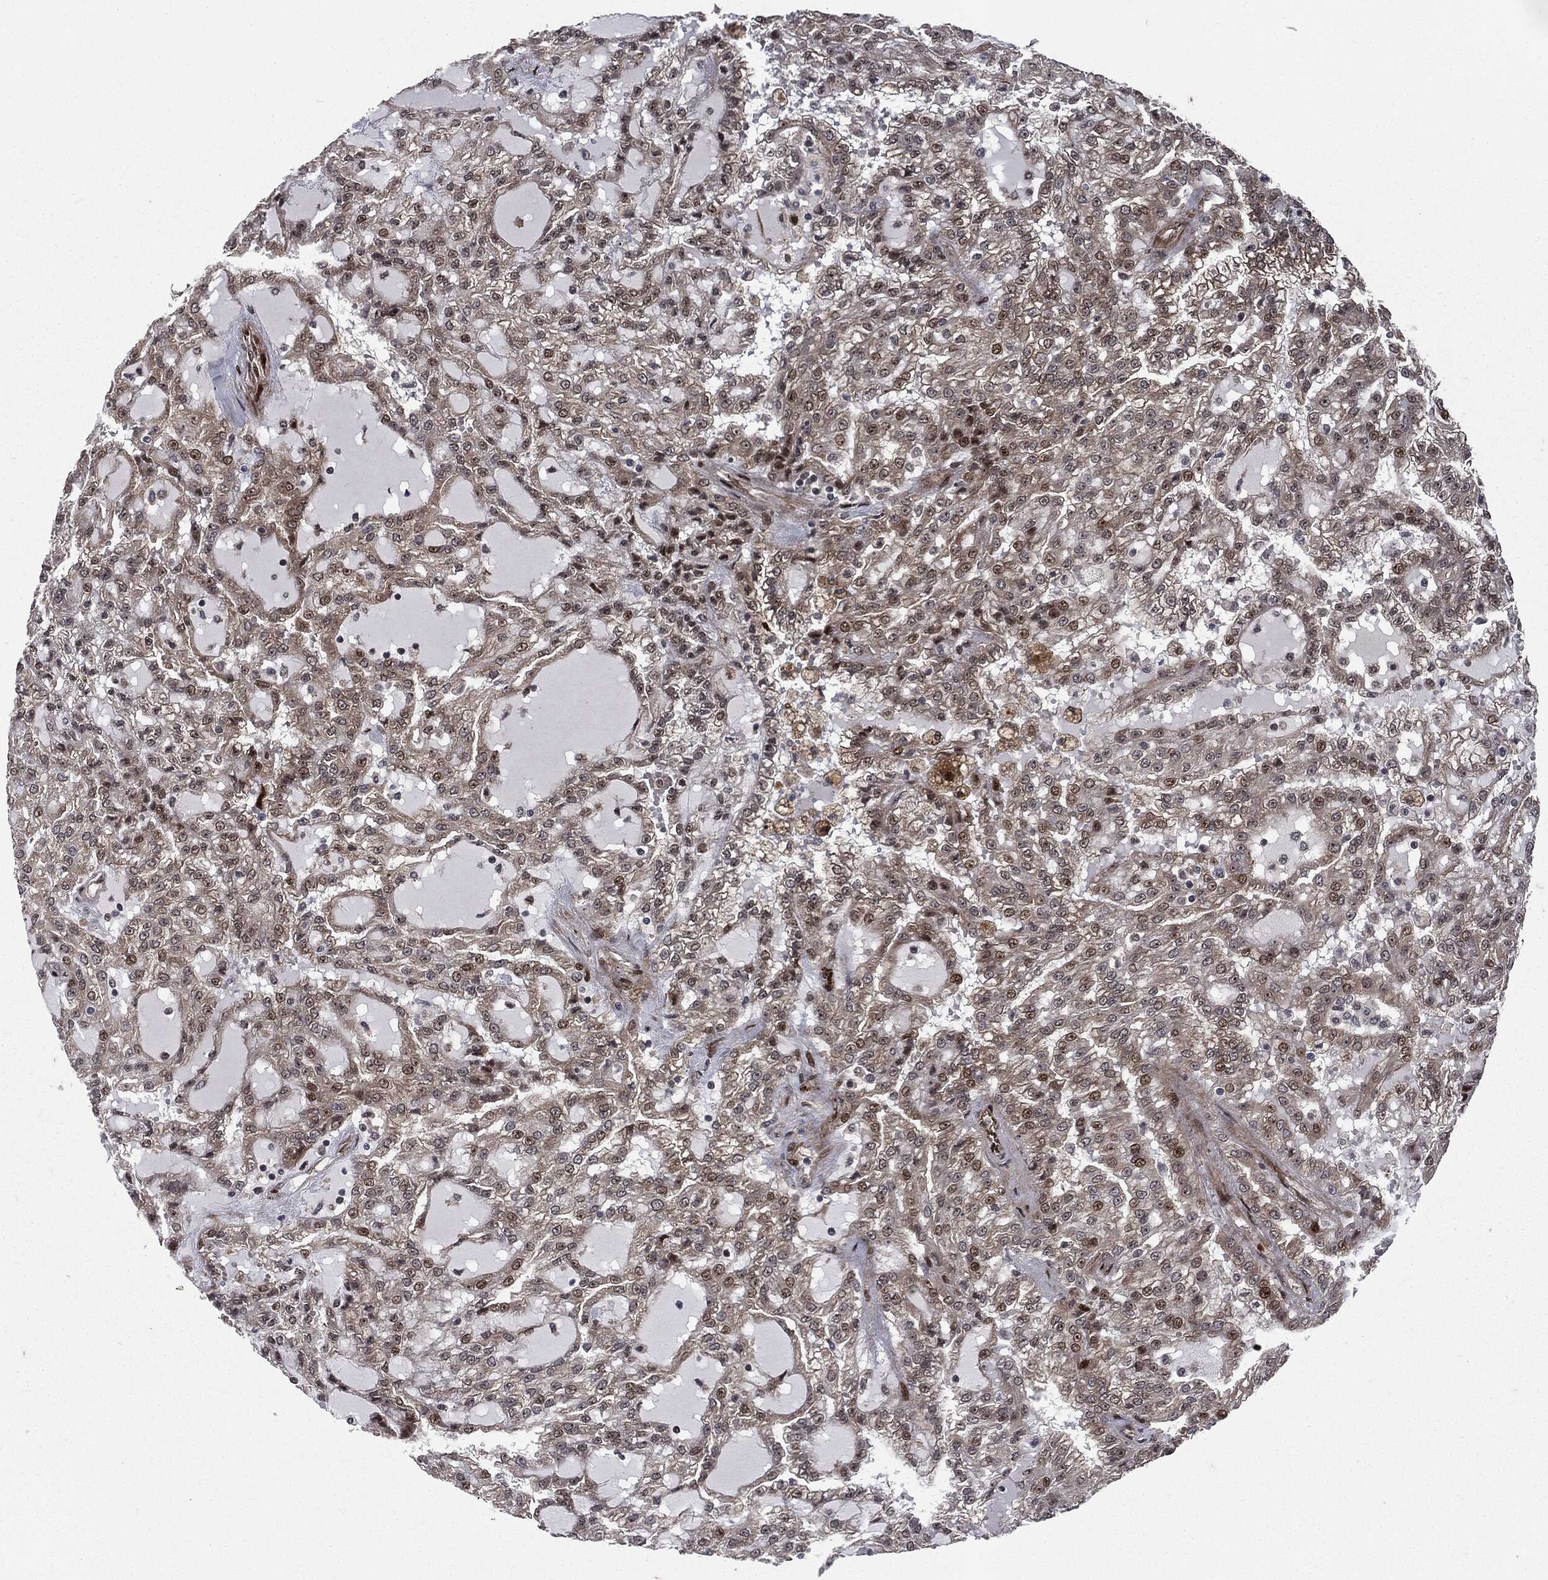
{"staining": {"intensity": "moderate", "quantity": "<25%", "location": "nuclear"}, "tissue": "renal cancer", "cell_type": "Tumor cells", "image_type": "cancer", "snomed": [{"axis": "morphology", "description": "Adenocarcinoma, NOS"}, {"axis": "topography", "description": "Kidney"}], "caption": "Tumor cells exhibit moderate nuclear positivity in approximately <25% of cells in adenocarcinoma (renal).", "gene": "SMAD4", "patient": {"sex": "male", "age": 63}}